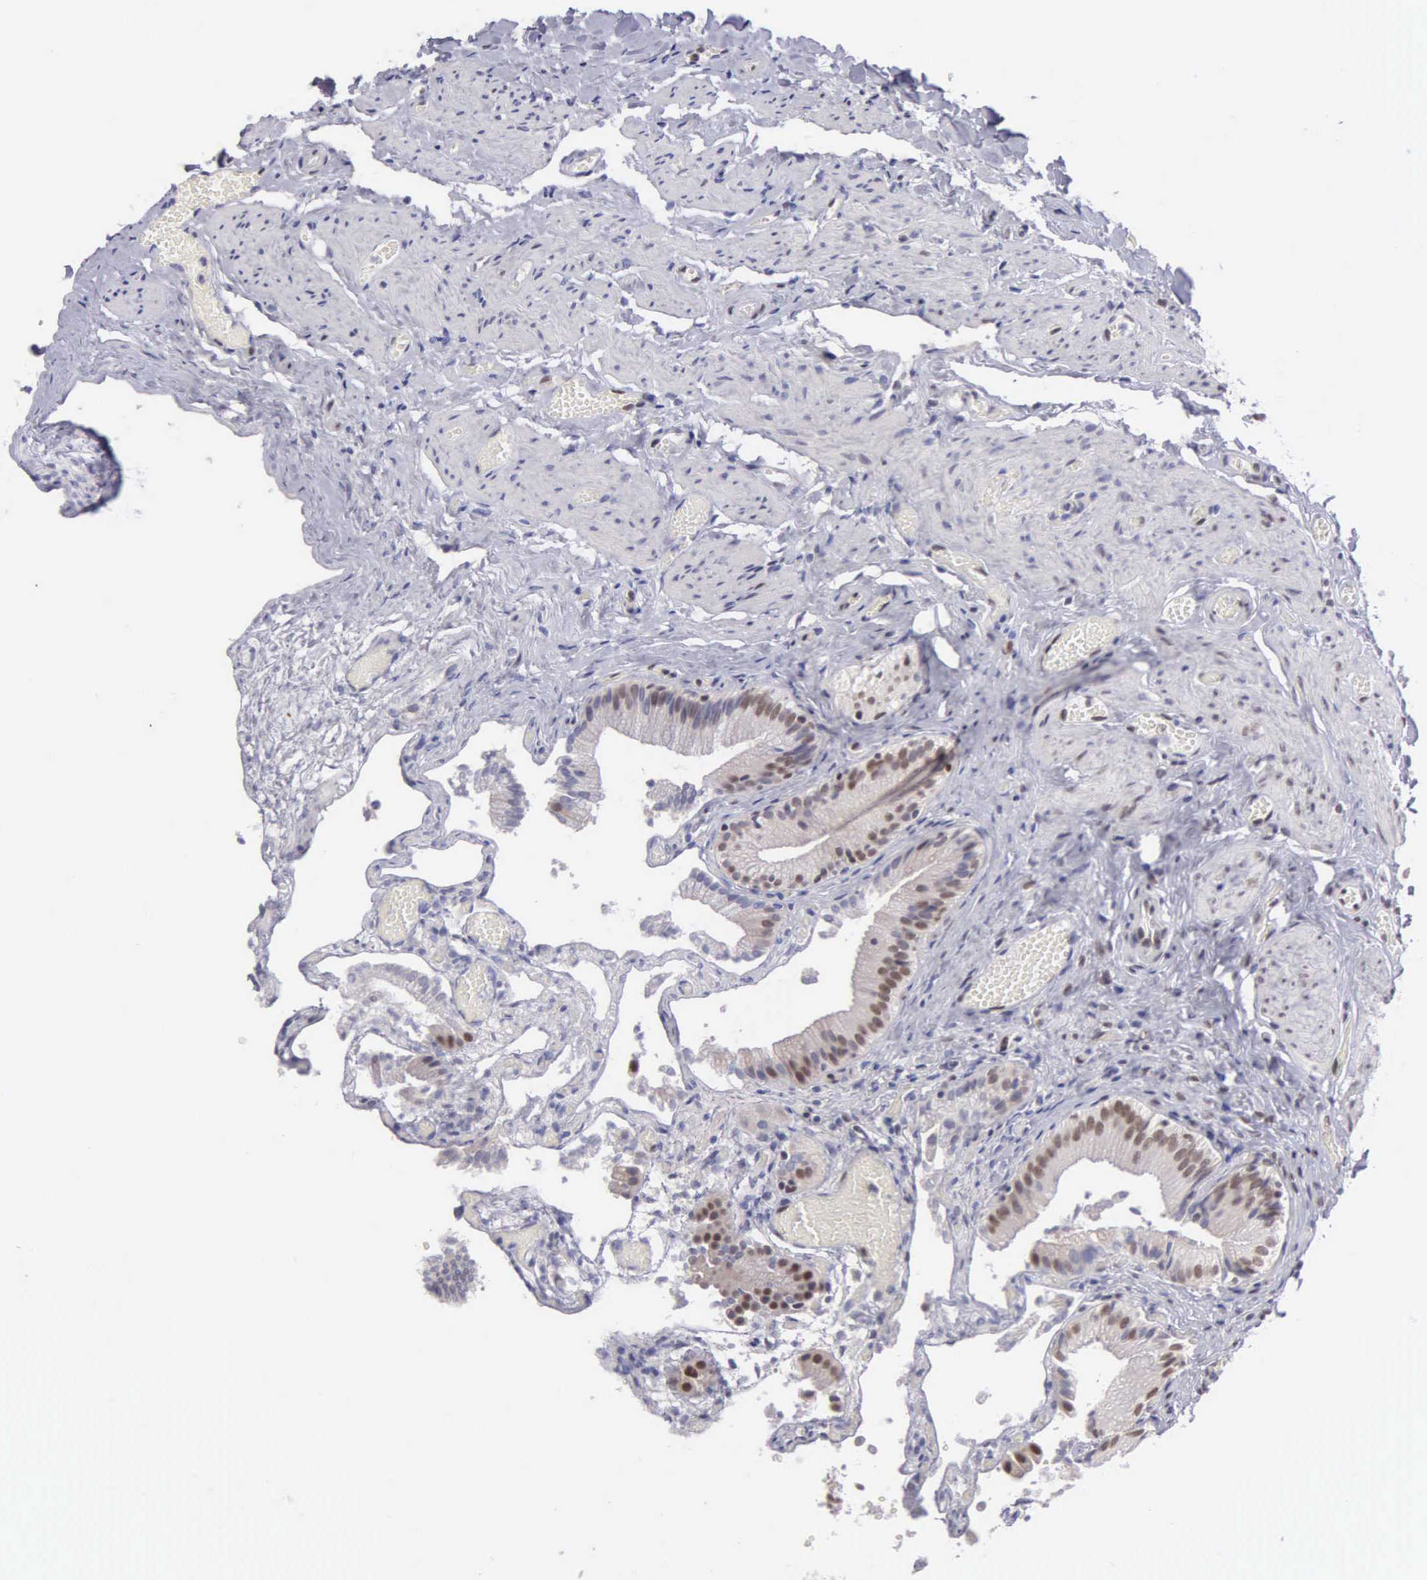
{"staining": {"intensity": "moderate", "quantity": ">75%", "location": "nuclear"}, "tissue": "gallbladder", "cell_type": "Glandular cells", "image_type": "normal", "snomed": [{"axis": "morphology", "description": "Normal tissue, NOS"}, {"axis": "topography", "description": "Gallbladder"}], "caption": "A high-resolution micrograph shows IHC staining of unremarkable gallbladder, which shows moderate nuclear staining in about >75% of glandular cells.", "gene": "UBR7", "patient": {"sex": "female", "age": 44}}